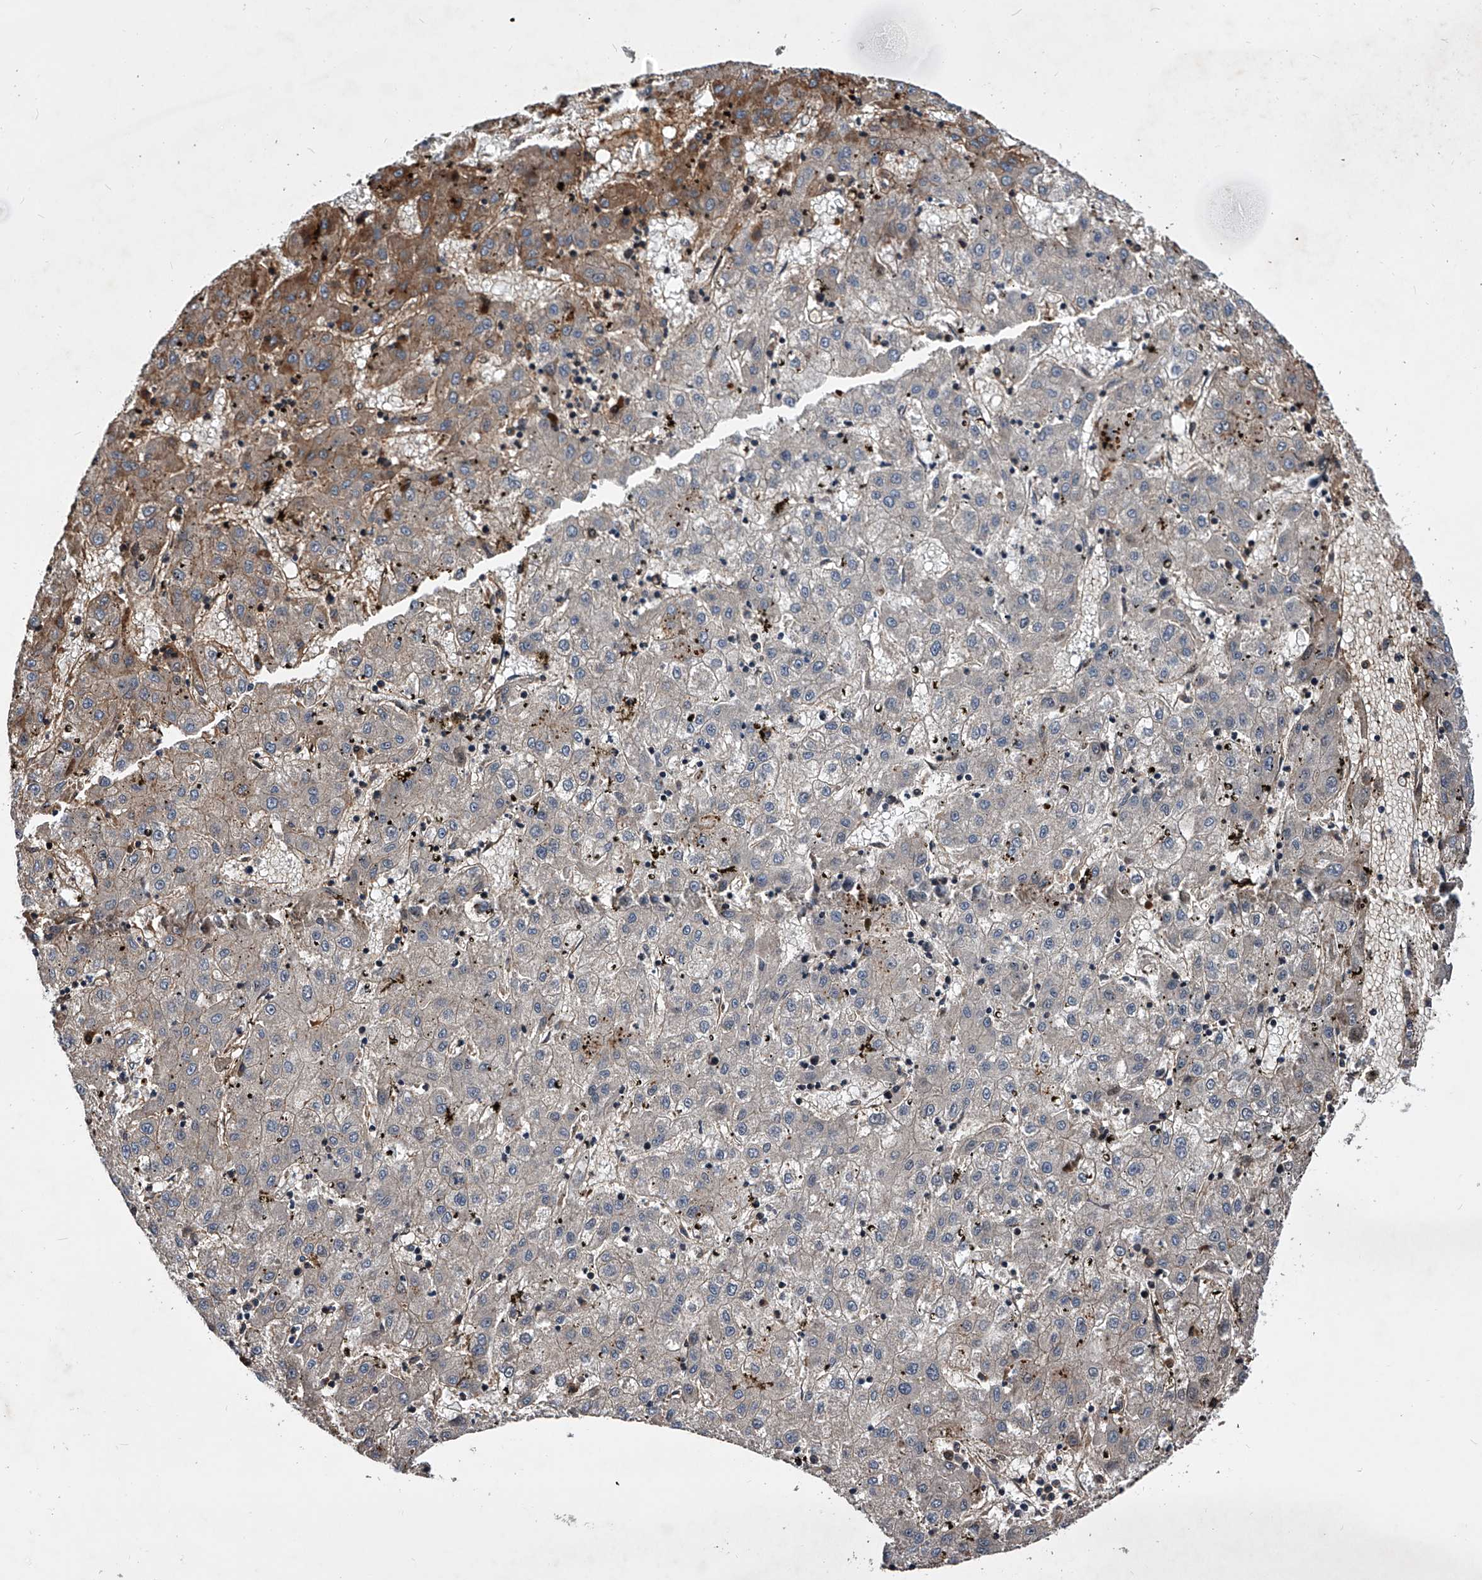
{"staining": {"intensity": "weak", "quantity": "<25%", "location": "cytoplasmic/membranous"}, "tissue": "liver cancer", "cell_type": "Tumor cells", "image_type": "cancer", "snomed": [{"axis": "morphology", "description": "Carcinoma, Hepatocellular, NOS"}, {"axis": "topography", "description": "Liver"}], "caption": "Protein analysis of hepatocellular carcinoma (liver) shows no significant expression in tumor cells. (Stains: DAB (3,3'-diaminobenzidine) immunohistochemistry (IHC) with hematoxylin counter stain, Microscopy: brightfield microscopy at high magnification).", "gene": "ZNF30", "patient": {"sex": "male", "age": 72}}